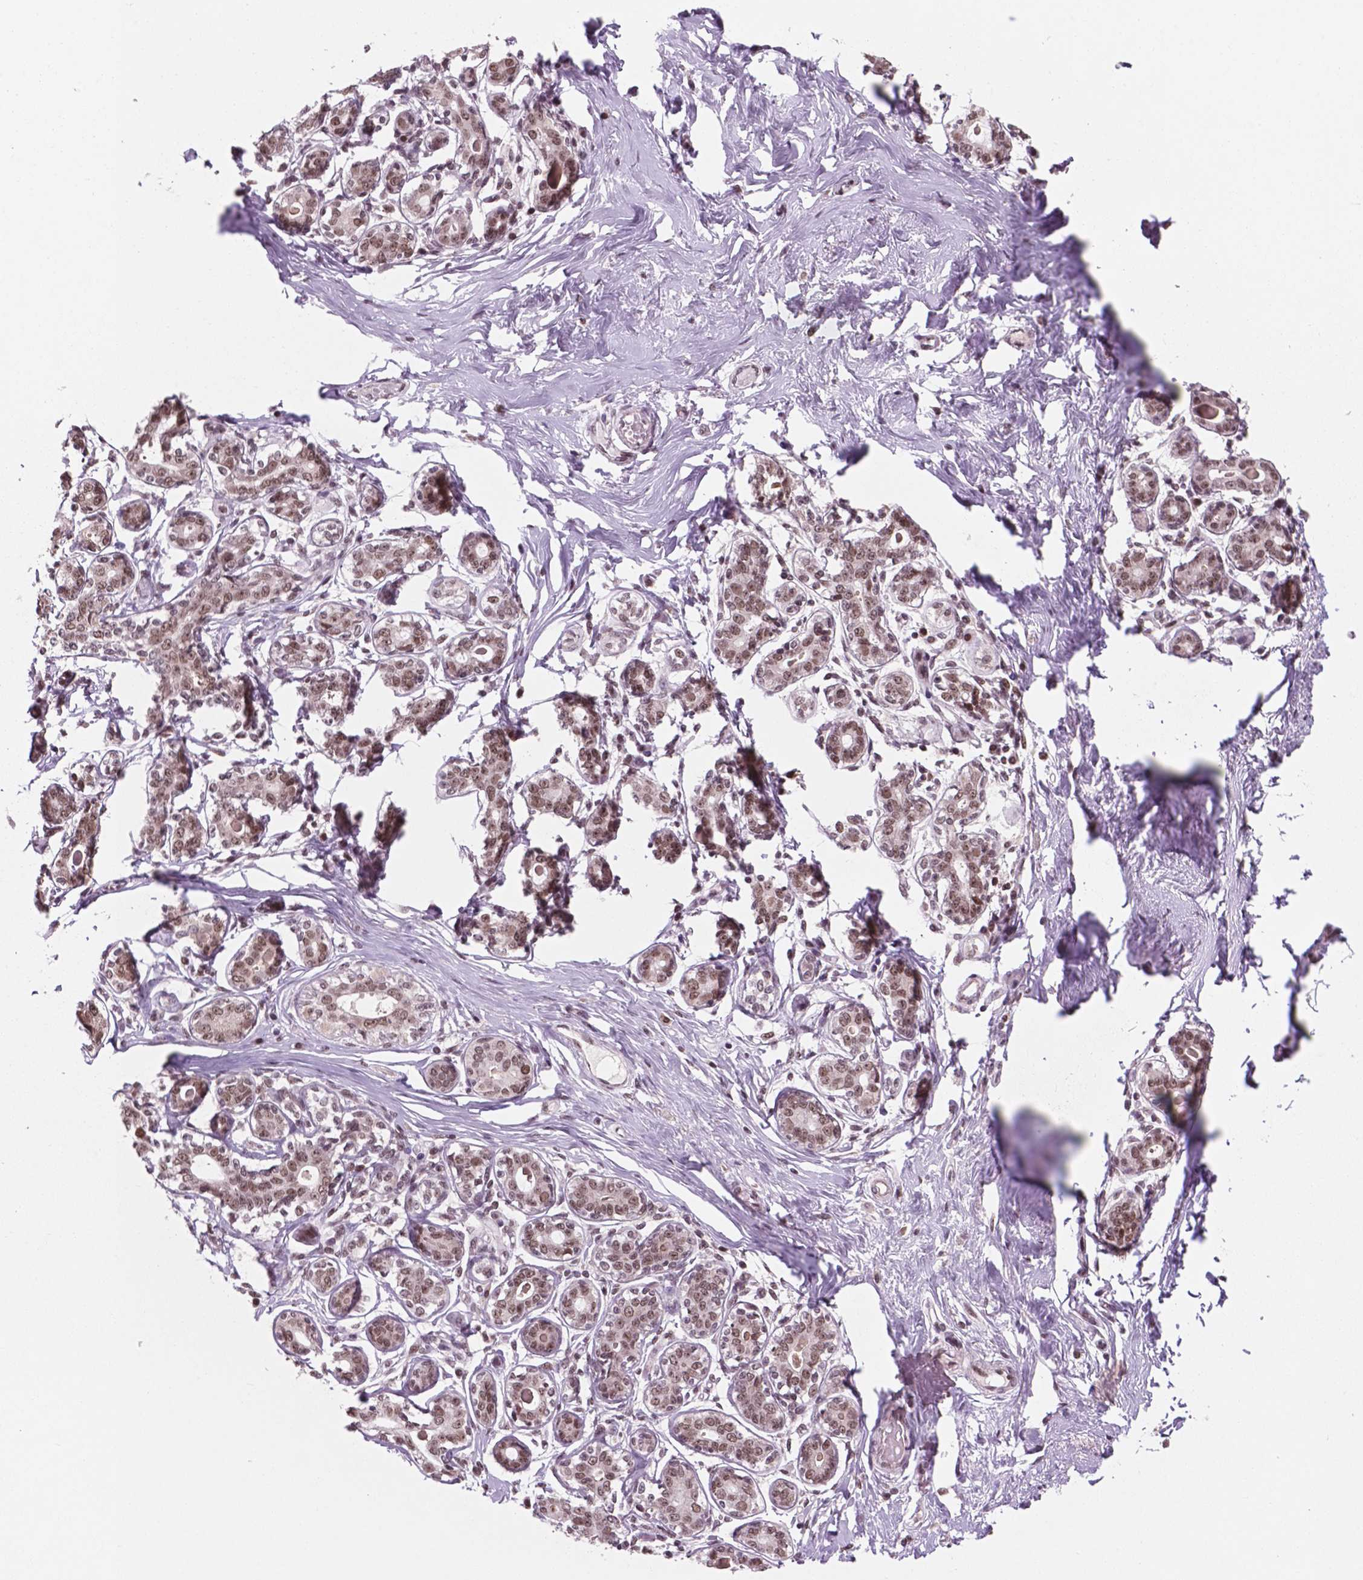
{"staining": {"intensity": "moderate", "quantity": ">75%", "location": "nuclear"}, "tissue": "breast", "cell_type": "Adipocytes", "image_type": "normal", "snomed": [{"axis": "morphology", "description": "Normal tissue, NOS"}, {"axis": "topography", "description": "Skin"}, {"axis": "topography", "description": "Breast"}], "caption": "An immunohistochemistry image of unremarkable tissue is shown. Protein staining in brown labels moderate nuclear positivity in breast within adipocytes. The protein of interest is stained brown, and the nuclei are stained in blue (DAB IHC with brightfield microscopy, high magnification).", "gene": "POLR2E", "patient": {"sex": "female", "age": 43}}